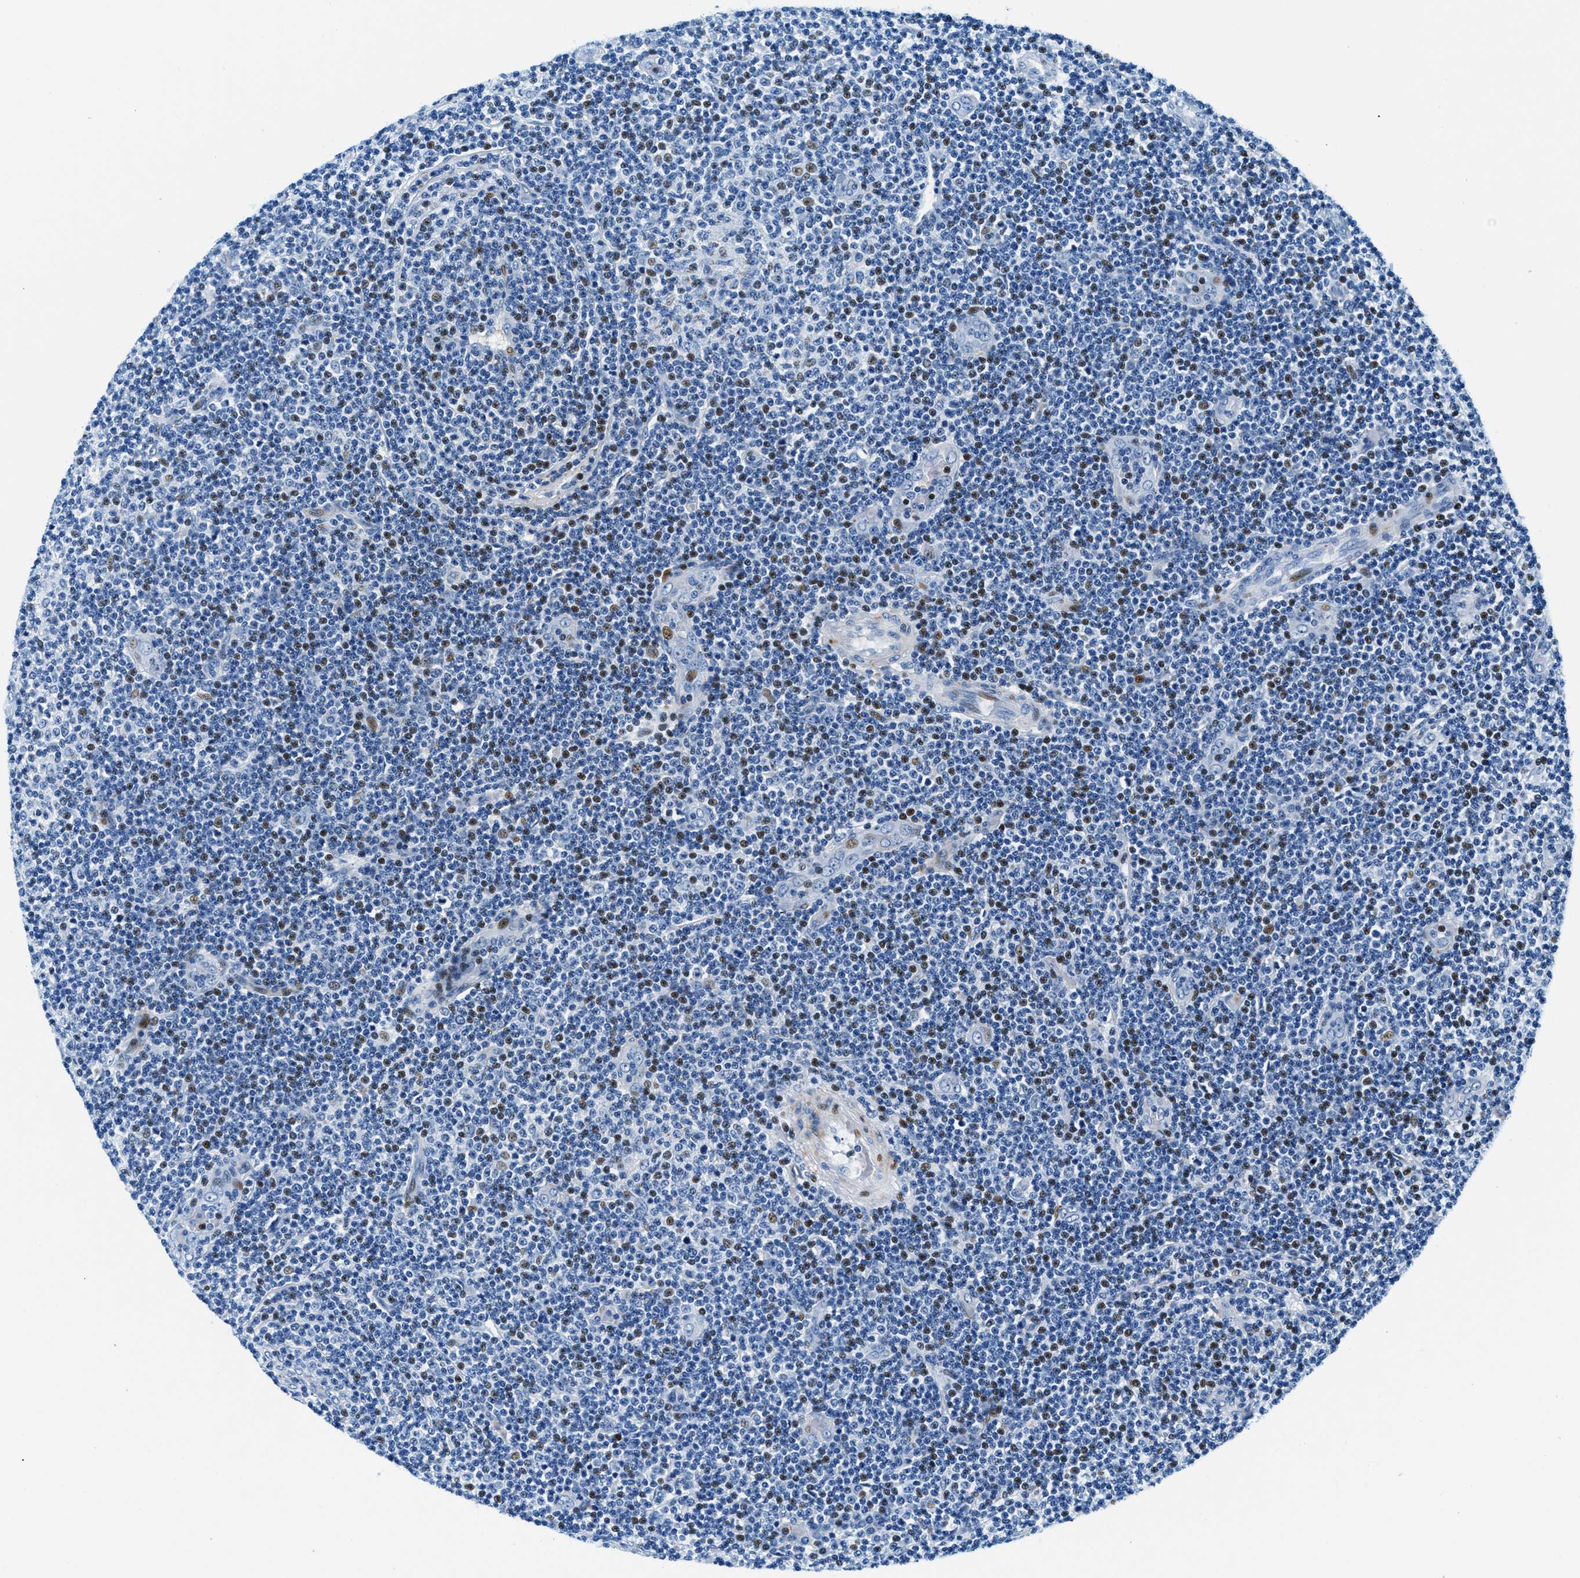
{"staining": {"intensity": "weak", "quantity": "25%-75%", "location": "nuclear"}, "tissue": "lymphoma", "cell_type": "Tumor cells", "image_type": "cancer", "snomed": [{"axis": "morphology", "description": "Malignant lymphoma, non-Hodgkin's type, Low grade"}, {"axis": "topography", "description": "Lymph node"}], "caption": "A high-resolution histopathology image shows immunohistochemistry staining of low-grade malignant lymphoma, non-Hodgkin's type, which demonstrates weak nuclear expression in about 25%-75% of tumor cells.", "gene": "VPS53", "patient": {"sex": "male", "age": 83}}